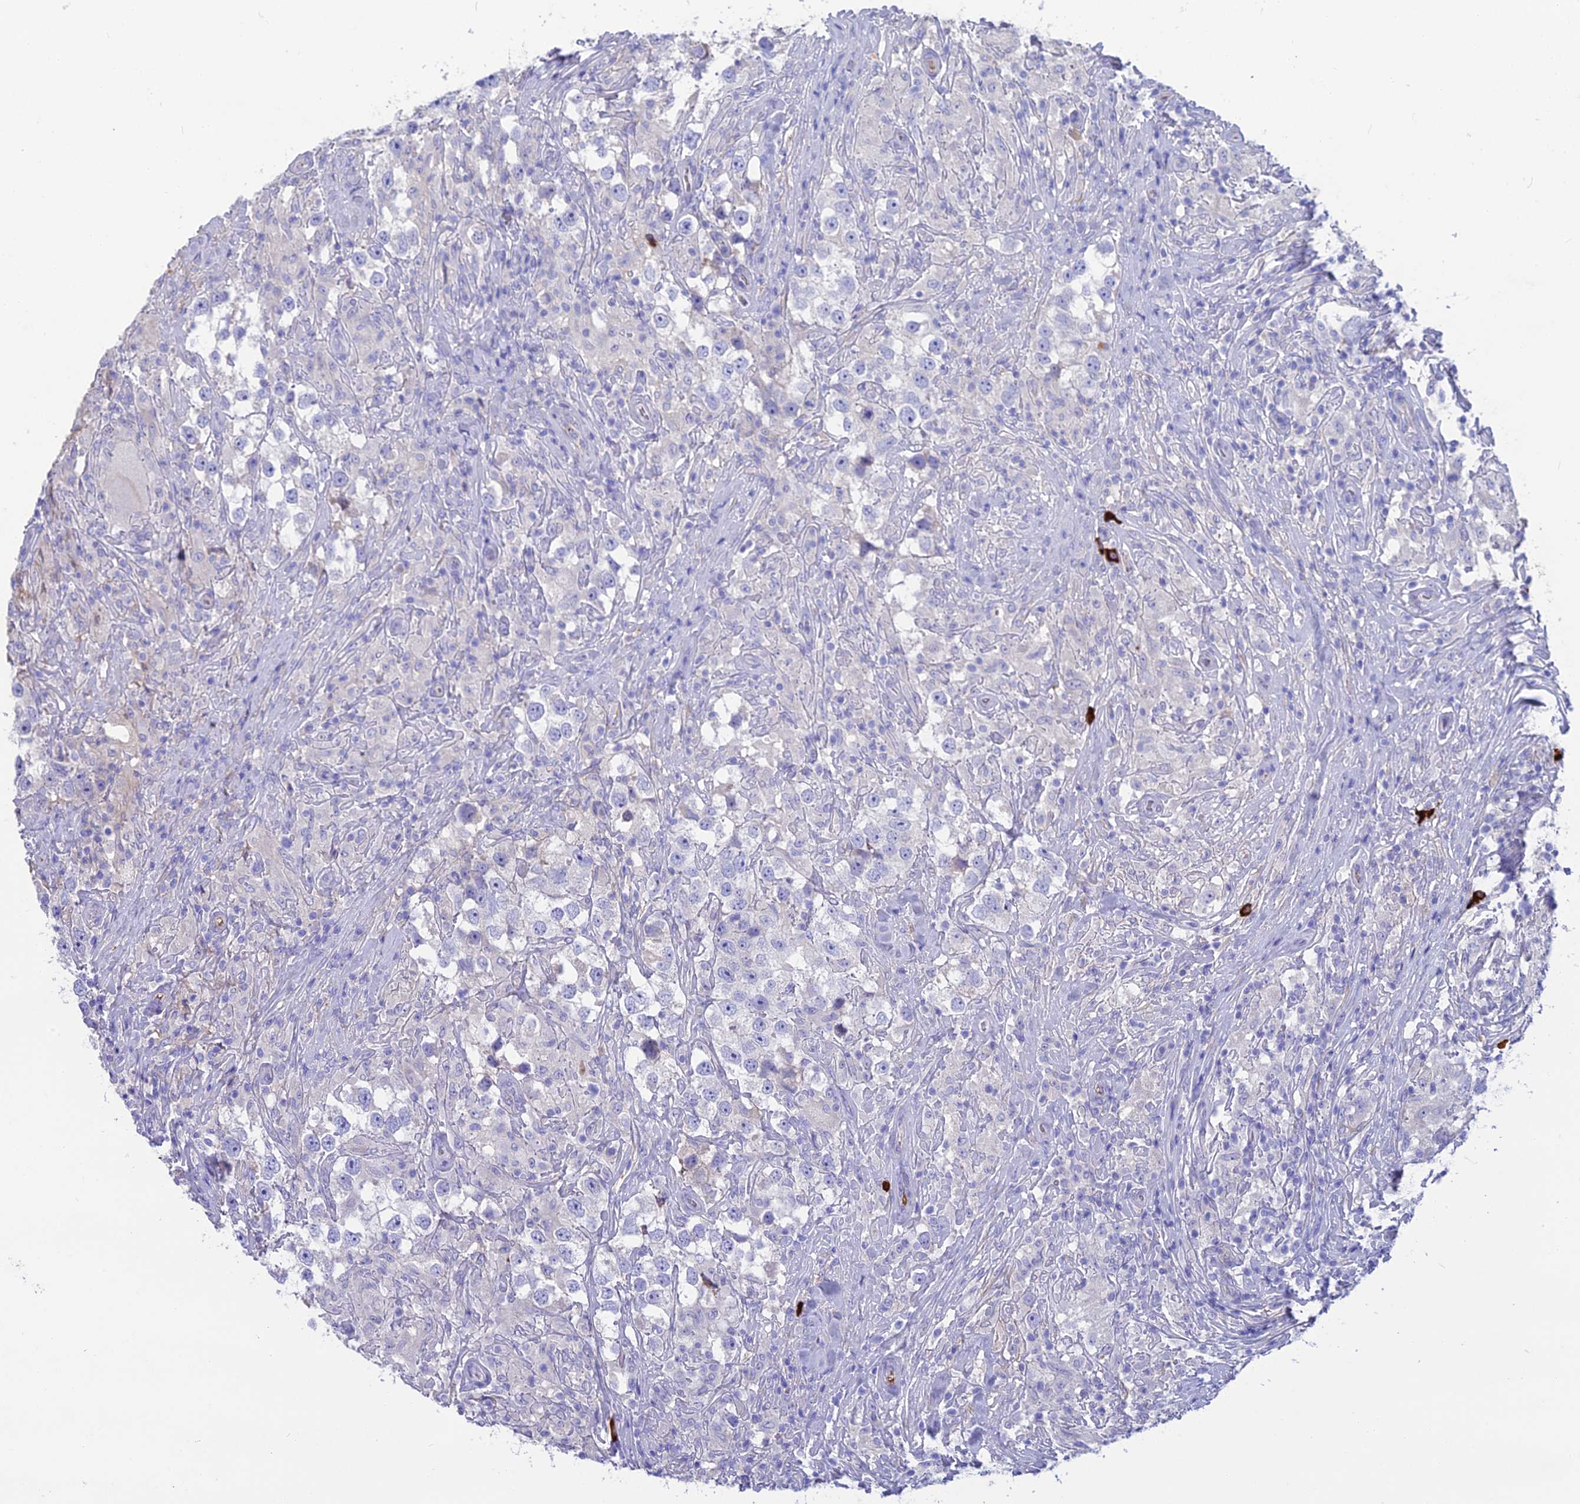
{"staining": {"intensity": "negative", "quantity": "none", "location": "none"}, "tissue": "testis cancer", "cell_type": "Tumor cells", "image_type": "cancer", "snomed": [{"axis": "morphology", "description": "Seminoma, NOS"}, {"axis": "topography", "description": "Testis"}], "caption": "DAB immunohistochemical staining of testis cancer (seminoma) shows no significant positivity in tumor cells. (Immunohistochemistry (ihc), brightfield microscopy, high magnification).", "gene": "SNAP91", "patient": {"sex": "male", "age": 46}}